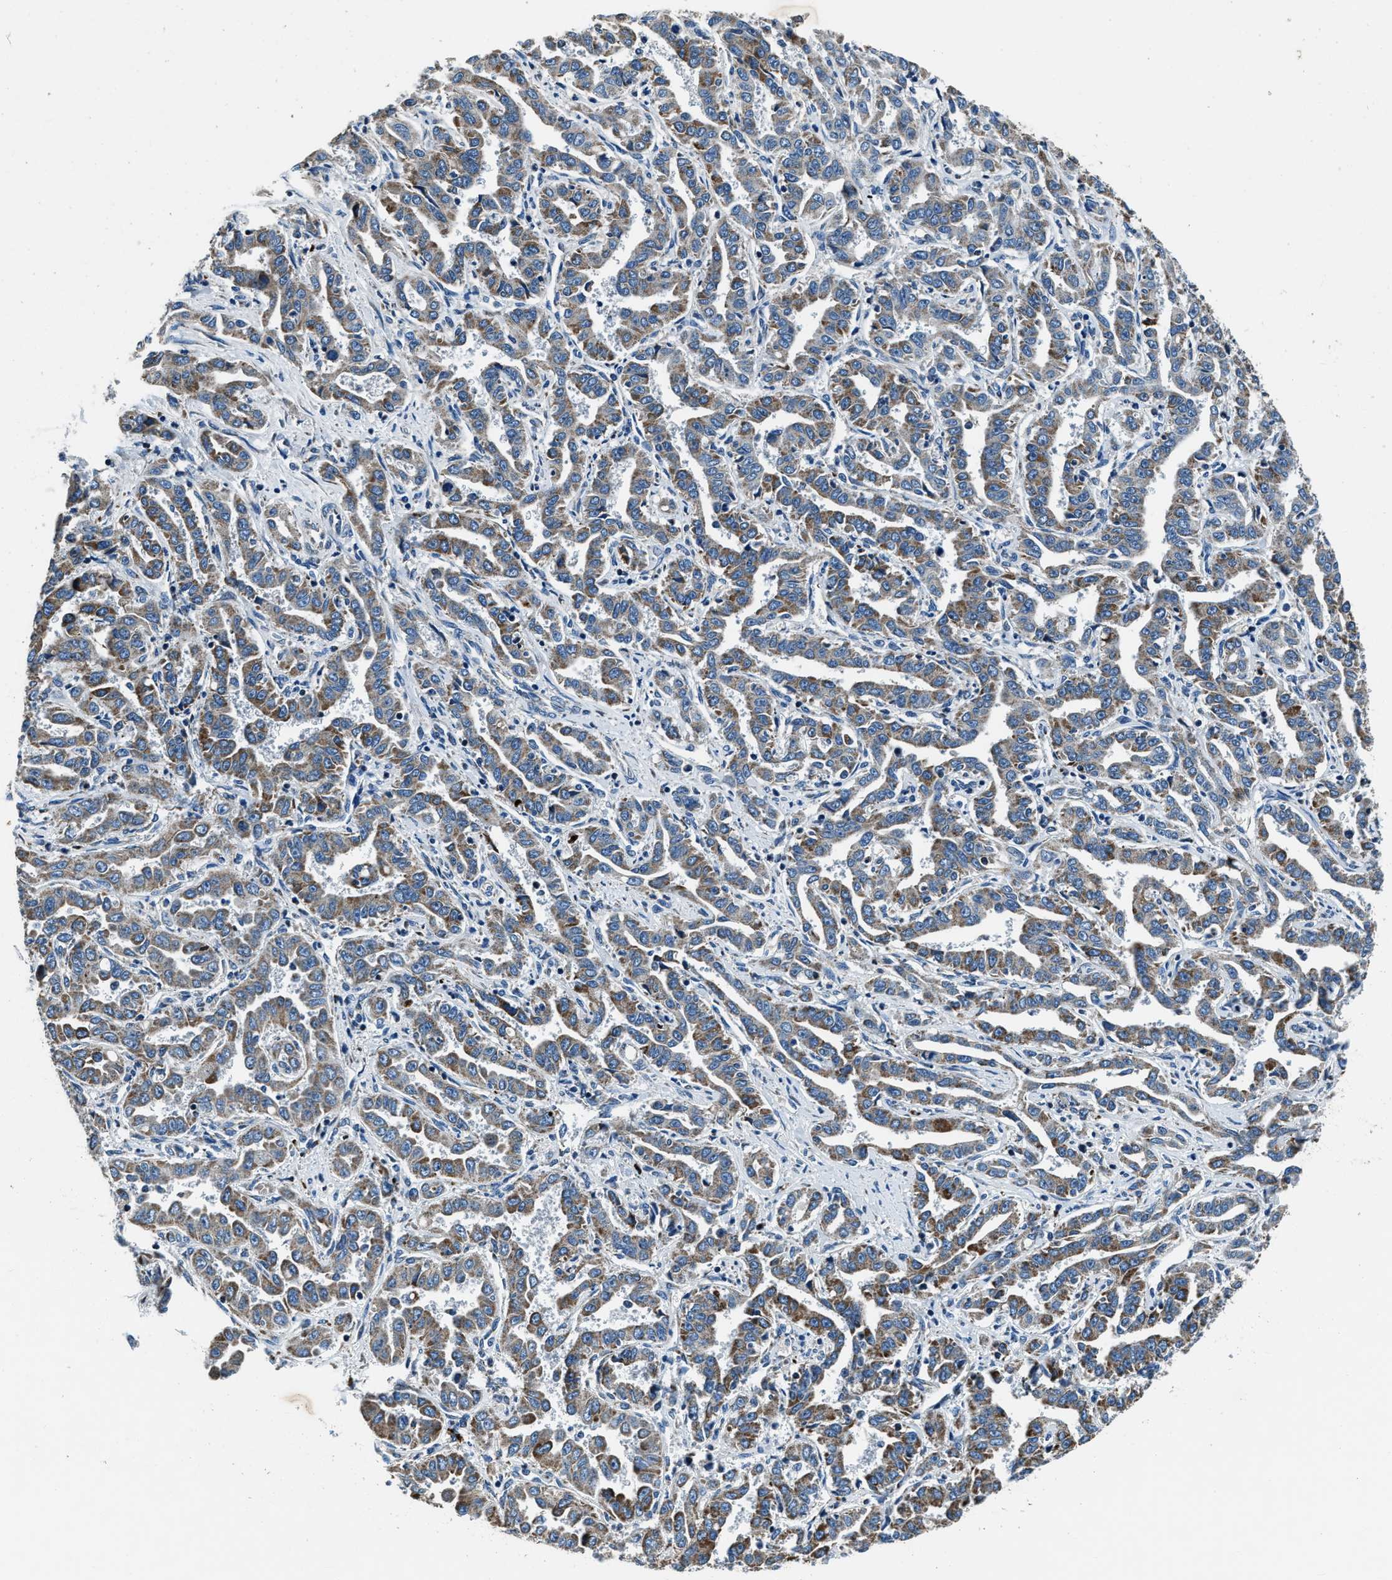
{"staining": {"intensity": "moderate", "quantity": ">75%", "location": "cytoplasmic/membranous"}, "tissue": "liver cancer", "cell_type": "Tumor cells", "image_type": "cancer", "snomed": [{"axis": "morphology", "description": "Cholangiocarcinoma"}, {"axis": "topography", "description": "Liver"}], "caption": "Liver cholangiocarcinoma tissue displays moderate cytoplasmic/membranous positivity in approximately >75% of tumor cells", "gene": "OGDH", "patient": {"sex": "male", "age": 59}}